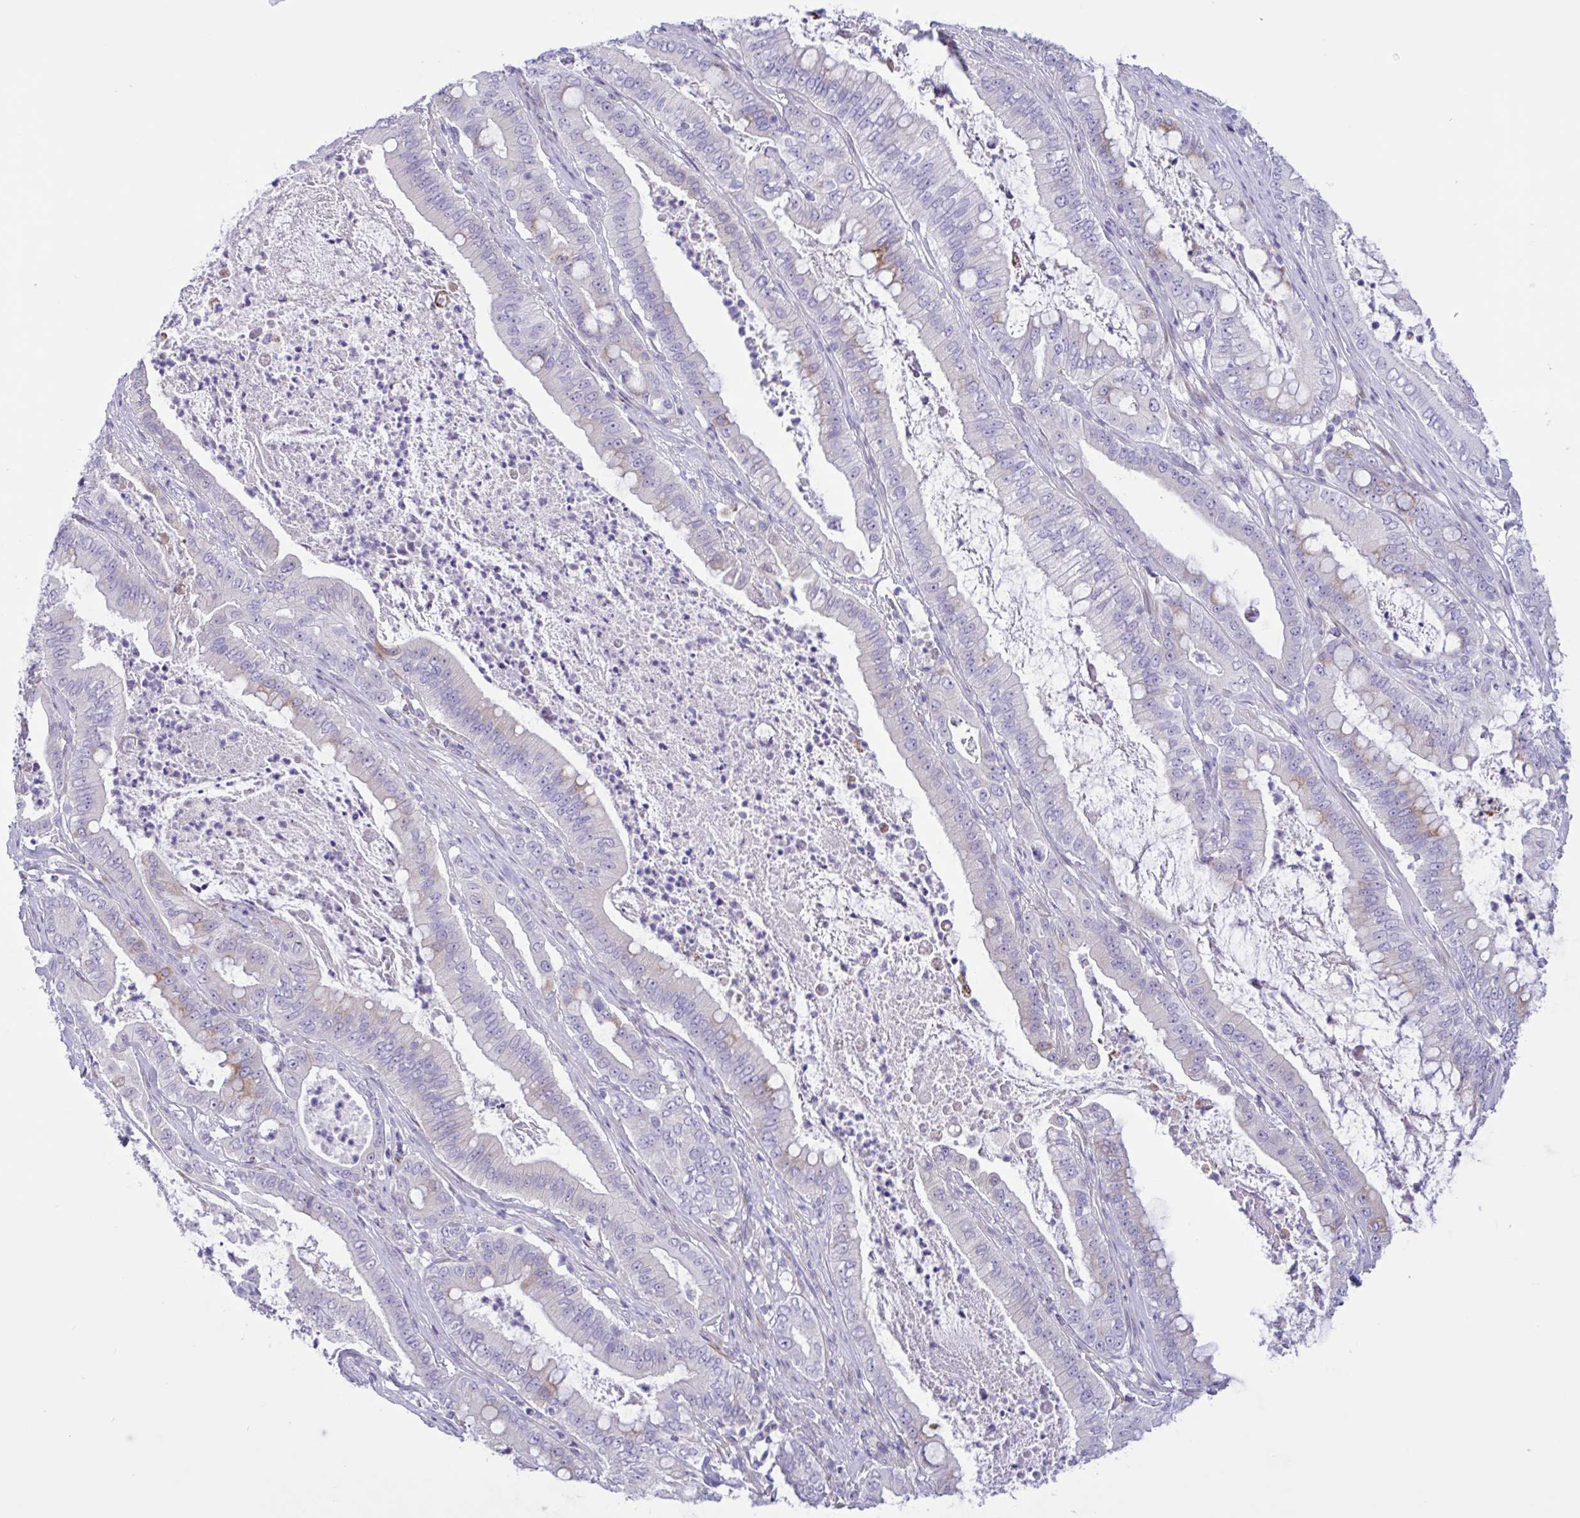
{"staining": {"intensity": "moderate", "quantity": "<25%", "location": "cytoplasmic/membranous"}, "tissue": "pancreatic cancer", "cell_type": "Tumor cells", "image_type": "cancer", "snomed": [{"axis": "morphology", "description": "Adenocarcinoma, NOS"}, {"axis": "topography", "description": "Pancreas"}], "caption": "Tumor cells reveal moderate cytoplasmic/membranous expression in approximately <25% of cells in pancreatic cancer.", "gene": "DSC3", "patient": {"sex": "male", "age": 71}}